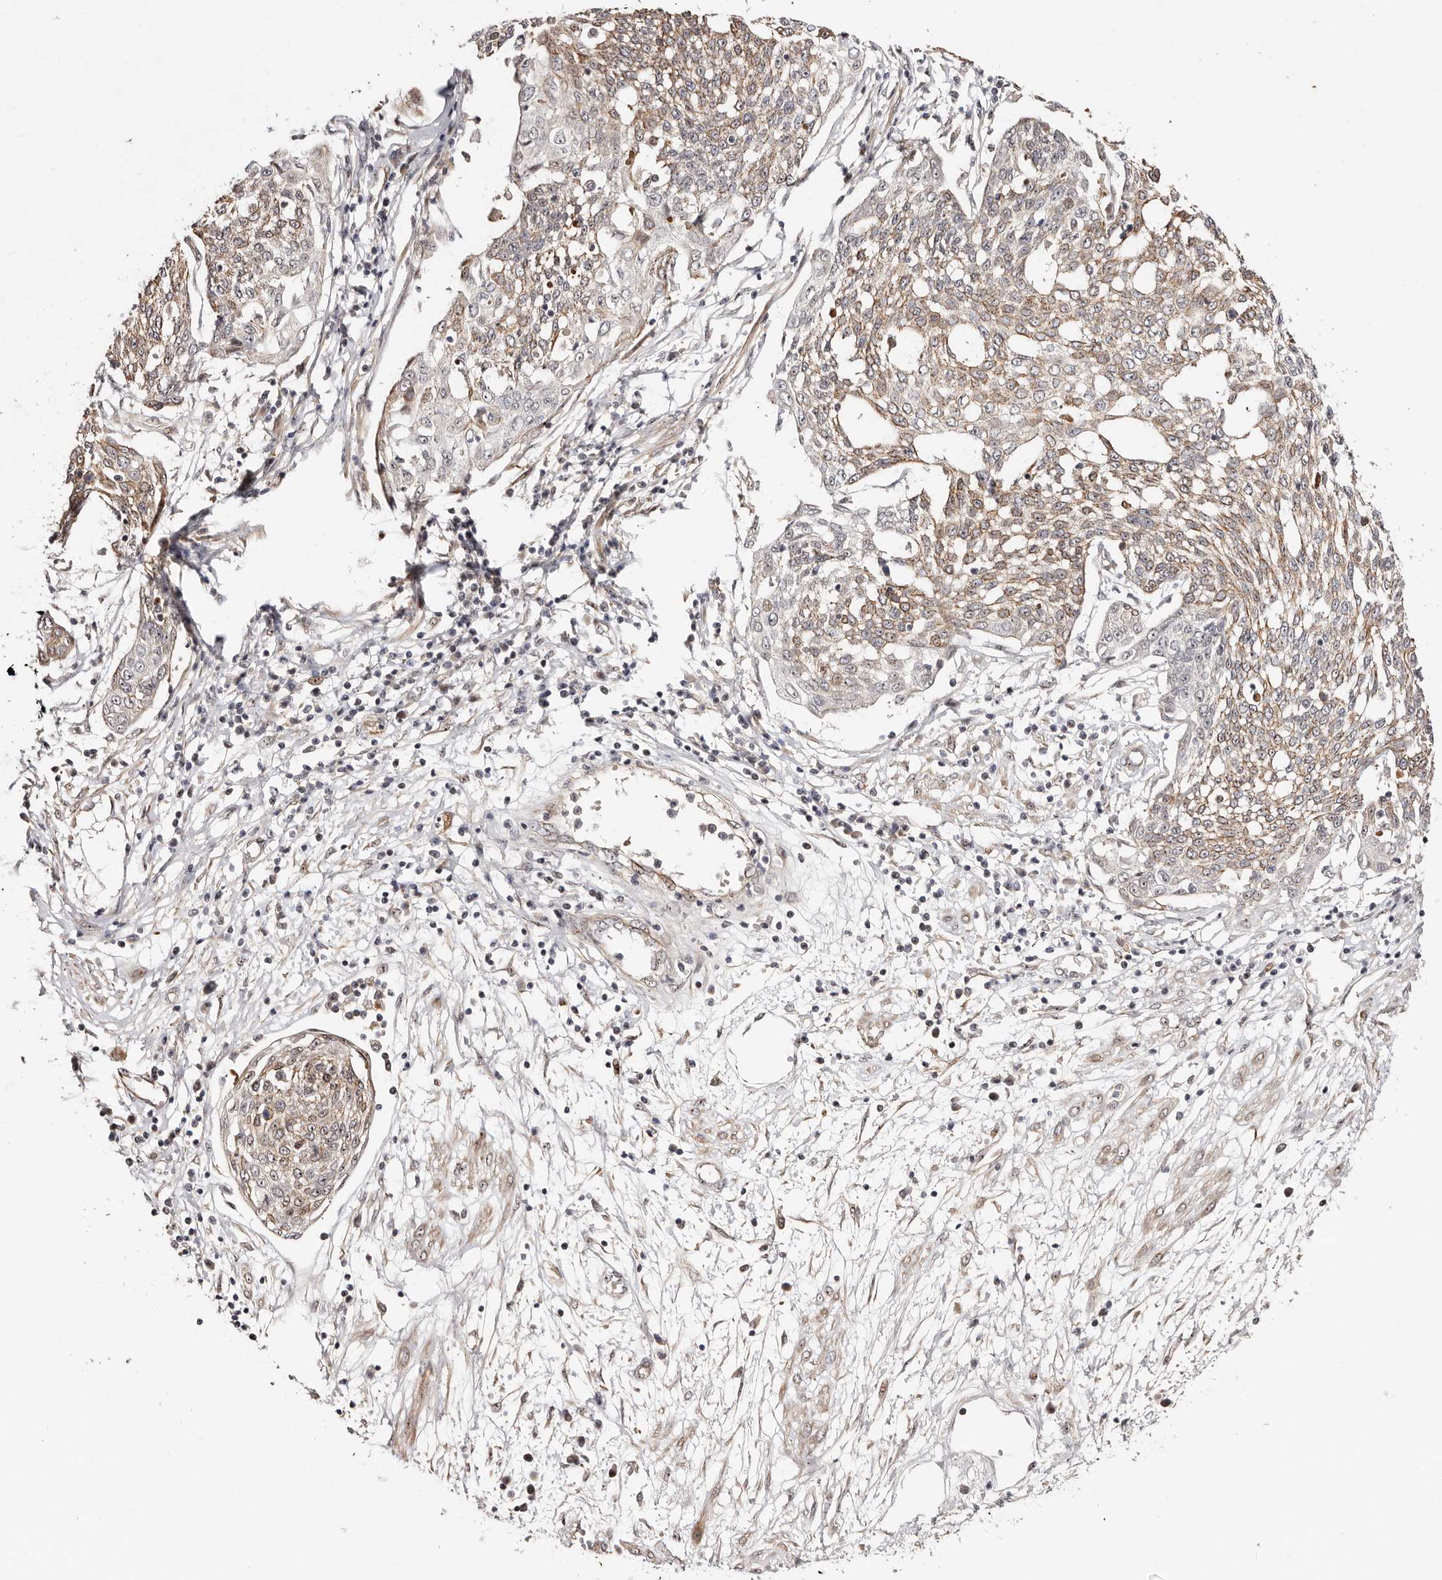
{"staining": {"intensity": "weak", "quantity": "25%-75%", "location": "cytoplasmic/membranous"}, "tissue": "cervical cancer", "cell_type": "Tumor cells", "image_type": "cancer", "snomed": [{"axis": "morphology", "description": "Squamous cell carcinoma, NOS"}, {"axis": "topography", "description": "Cervix"}], "caption": "A brown stain highlights weak cytoplasmic/membranous expression of a protein in human squamous cell carcinoma (cervical) tumor cells.", "gene": "ODF2L", "patient": {"sex": "female", "age": 34}}